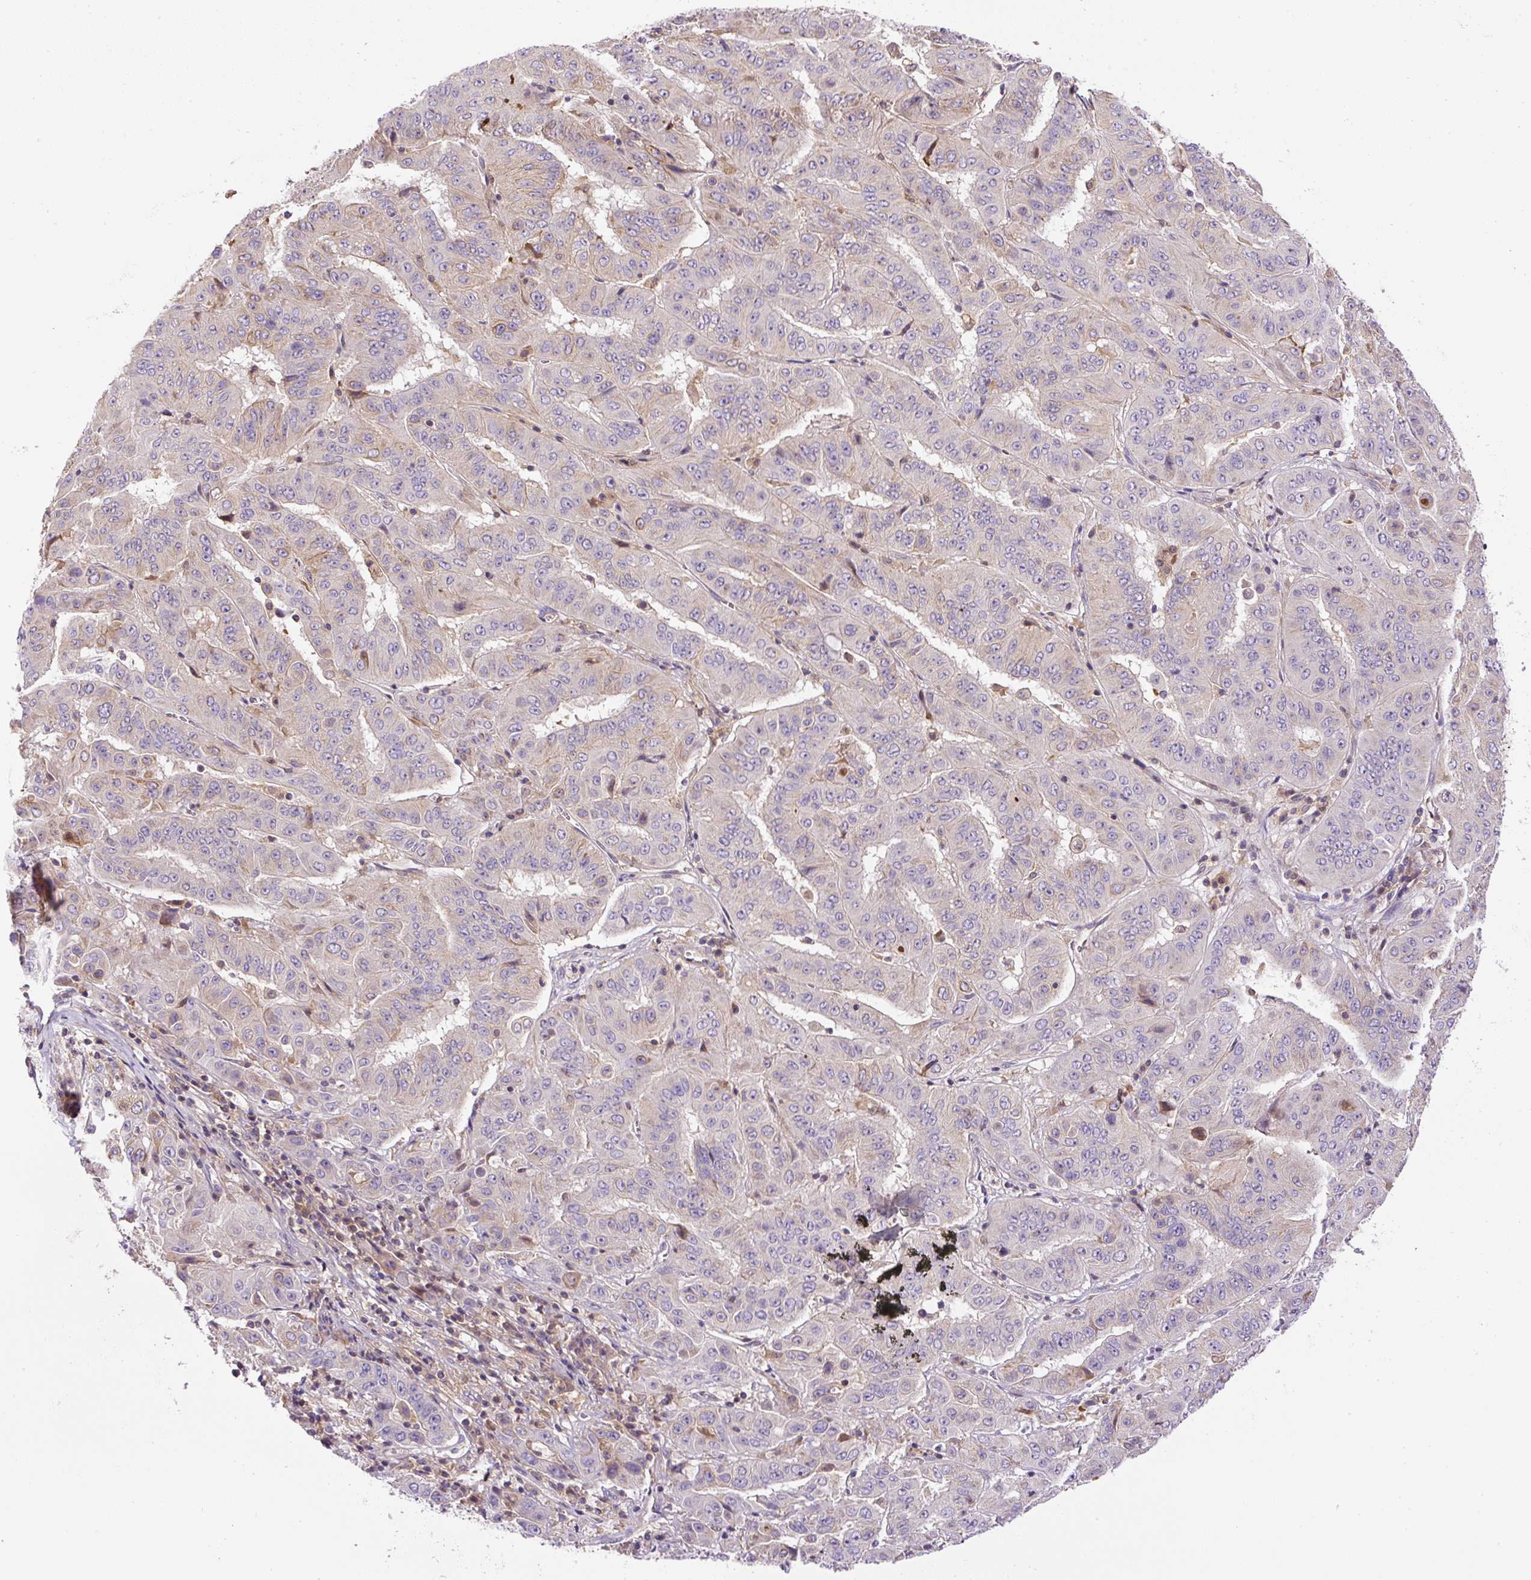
{"staining": {"intensity": "negative", "quantity": "none", "location": "none"}, "tissue": "pancreatic cancer", "cell_type": "Tumor cells", "image_type": "cancer", "snomed": [{"axis": "morphology", "description": "Adenocarcinoma, NOS"}, {"axis": "topography", "description": "Pancreas"}], "caption": "This is an IHC image of human pancreatic cancer. There is no expression in tumor cells.", "gene": "CCDC28A", "patient": {"sex": "male", "age": 63}}